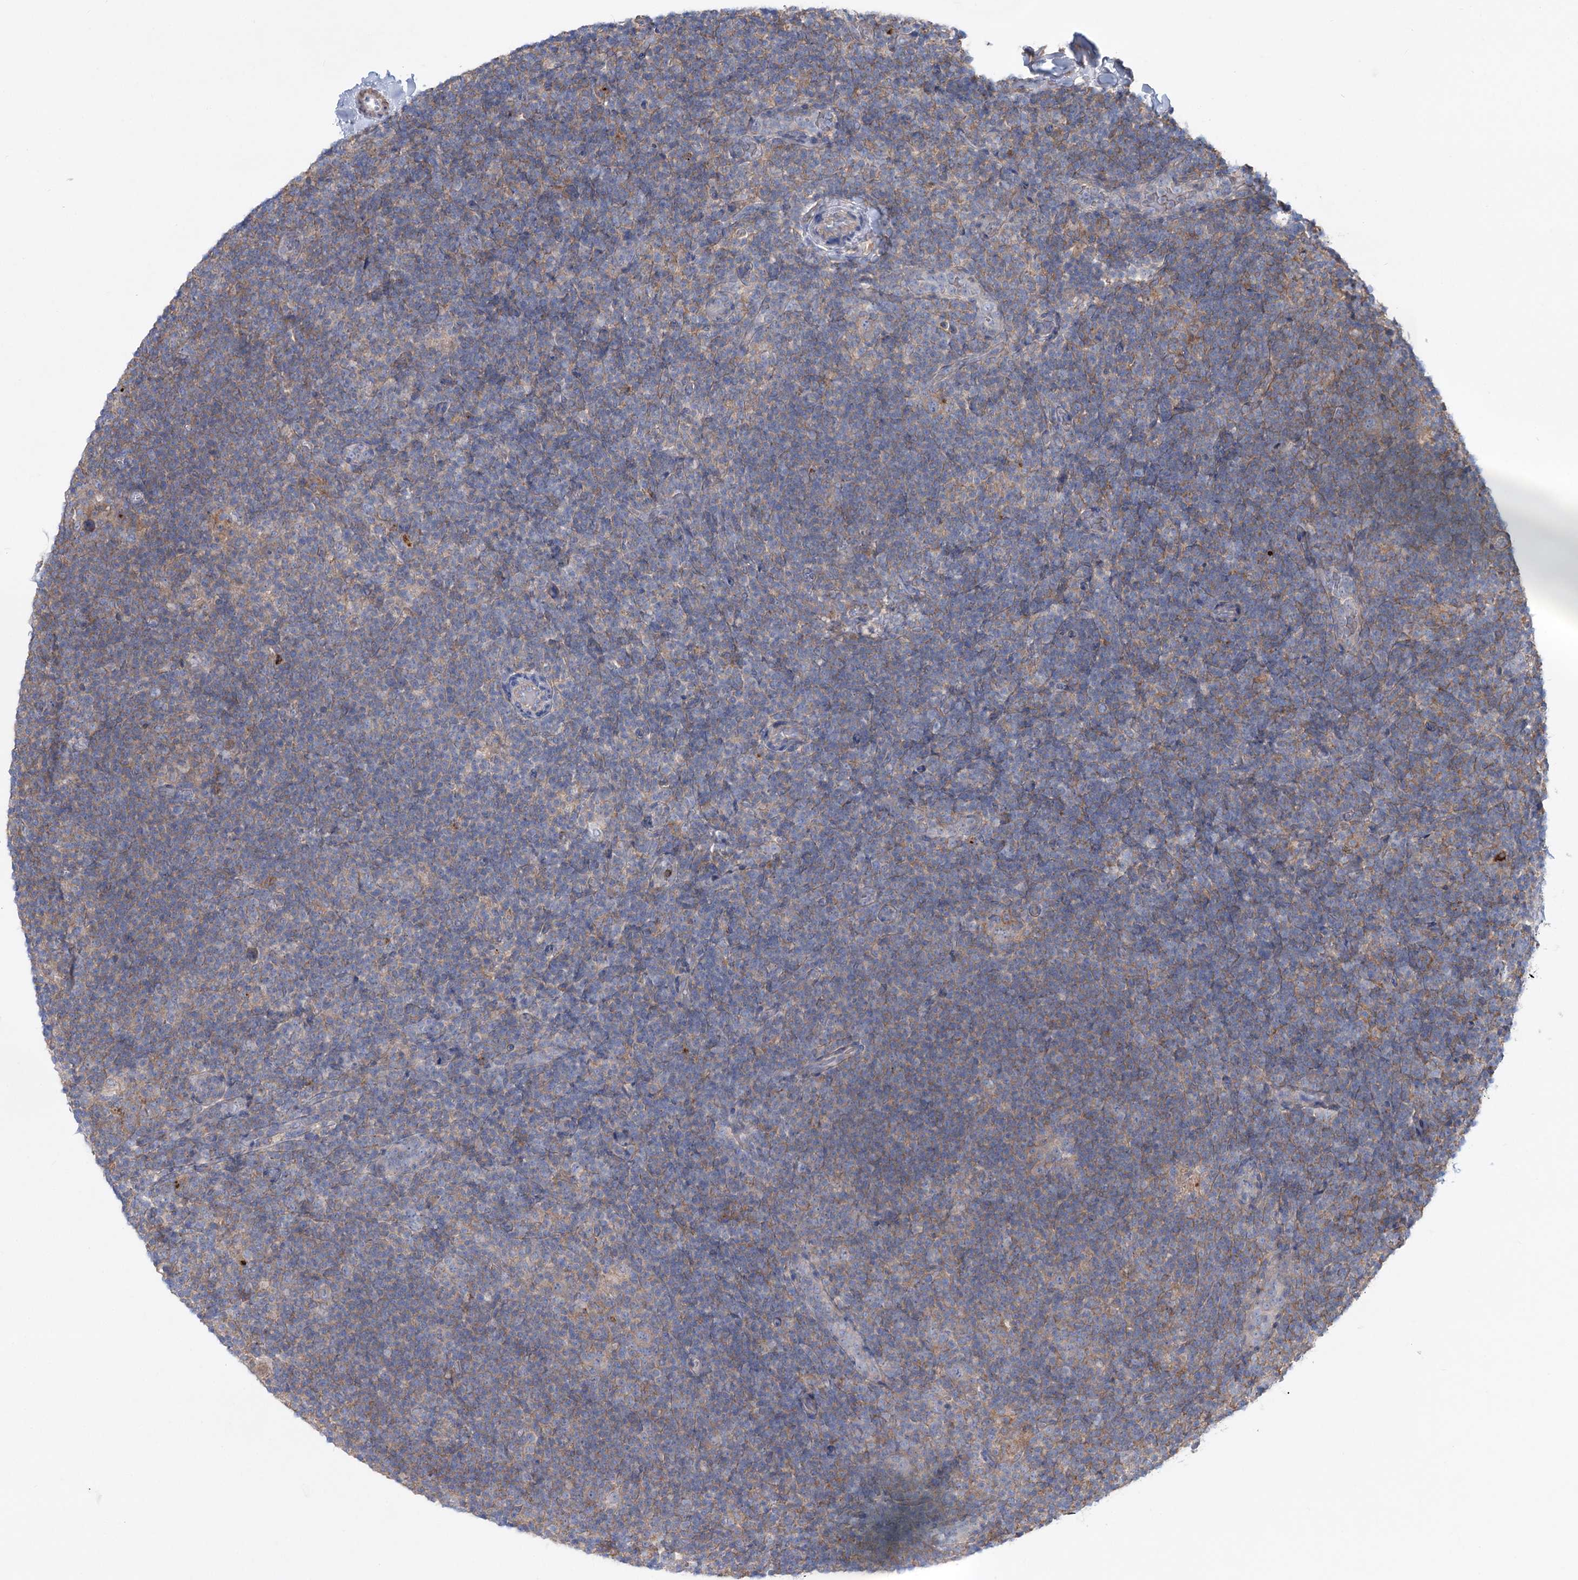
{"staining": {"intensity": "negative", "quantity": "none", "location": "none"}, "tissue": "lymphoma", "cell_type": "Tumor cells", "image_type": "cancer", "snomed": [{"axis": "morphology", "description": "Hodgkin's disease, NOS"}, {"axis": "topography", "description": "Lymph node"}], "caption": "Micrograph shows no protein positivity in tumor cells of Hodgkin's disease tissue.", "gene": "LARP1B", "patient": {"sex": "female", "age": 57}}